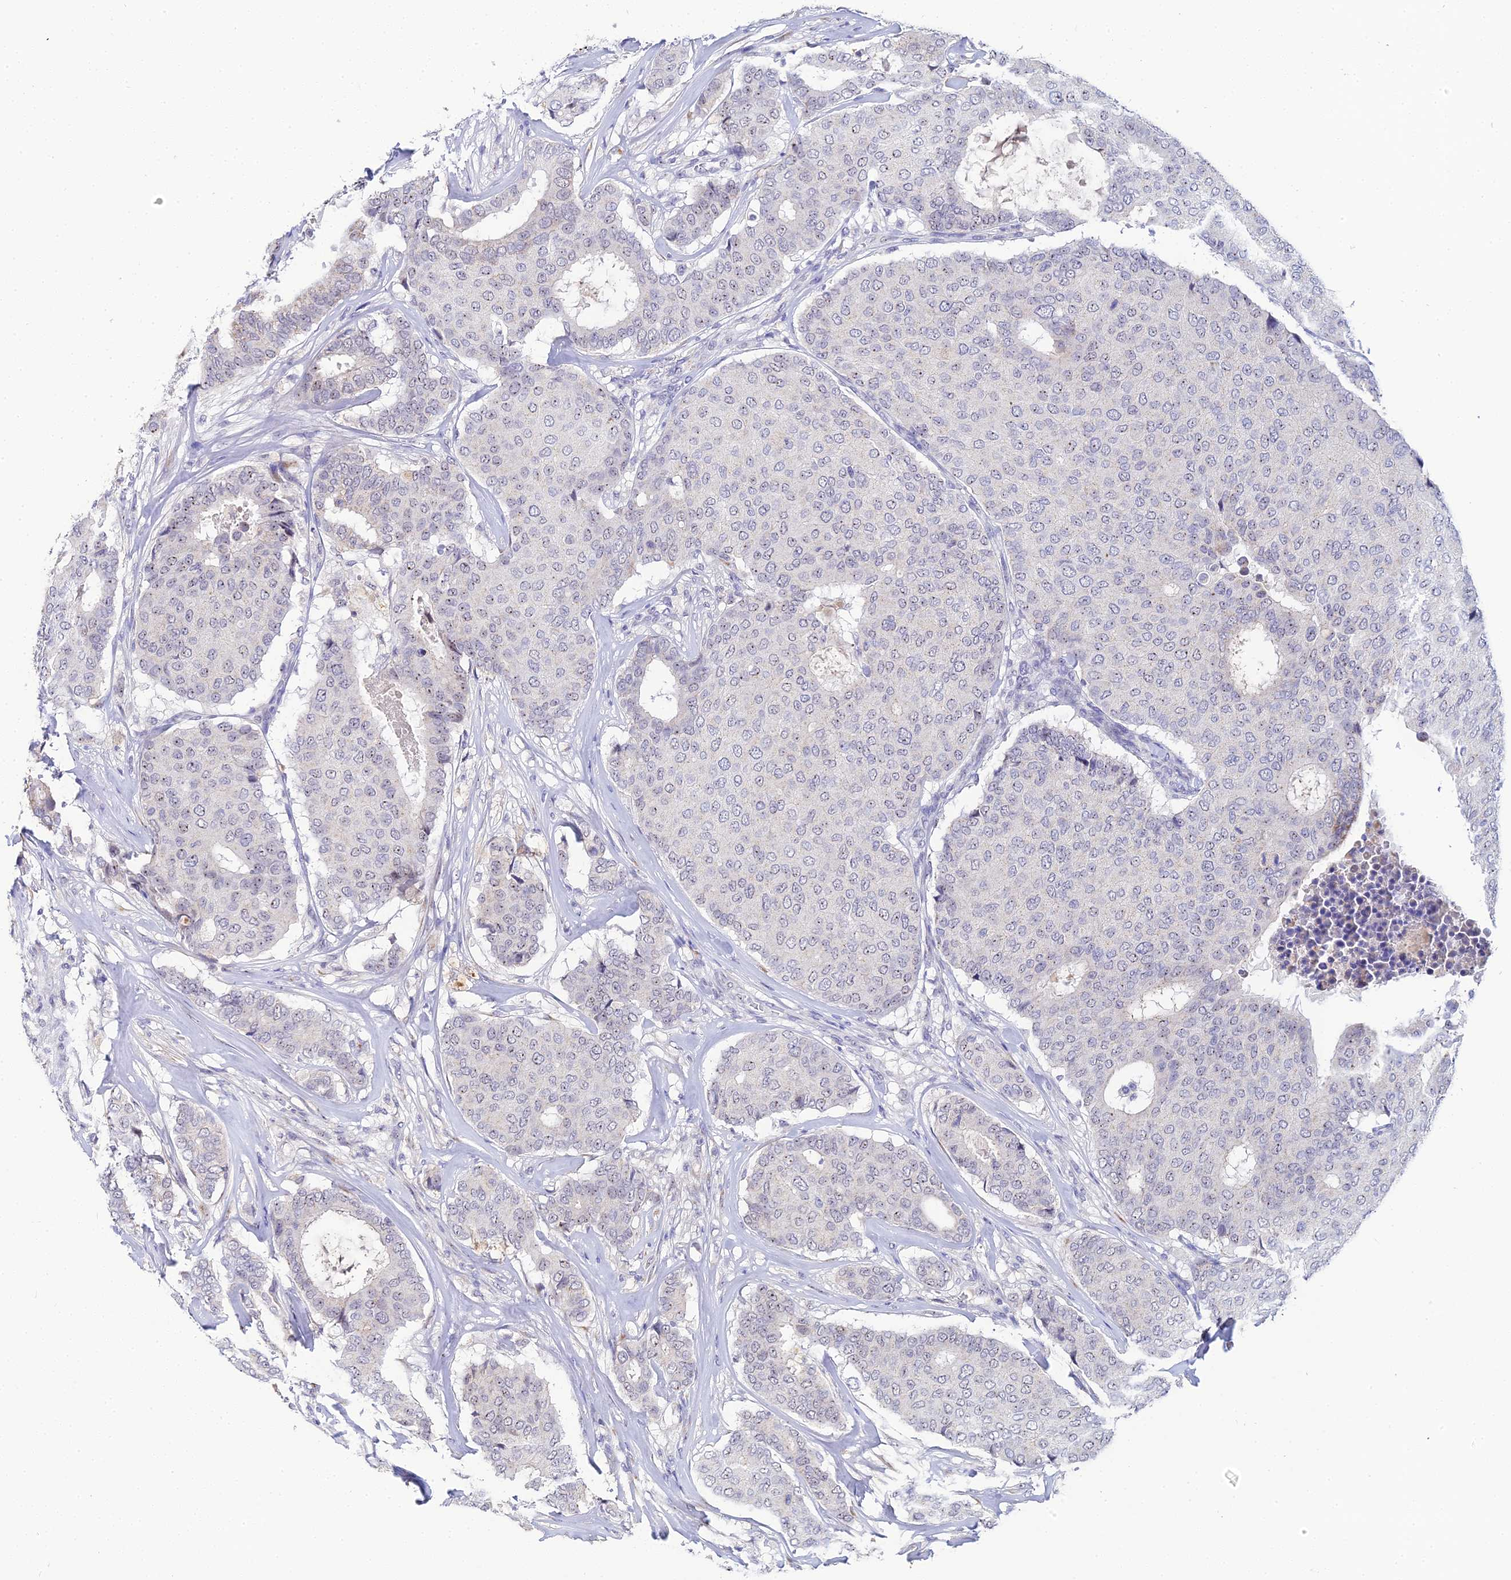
{"staining": {"intensity": "negative", "quantity": "none", "location": "none"}, "tissue": "breast cancer", "cell_type": "Tumor cells", "image_type": "cancer", "snomed": [{"axis": "morphology", "description": "Duct carcinoma"}, {"axis": "topography", "description": "Breast"}], "caption": "High magnification brightfield microscopy of infiltrating ductal carcinoma (breast) stained with DAB (3,3'-diaminobenzidine) (brown) and counterstained with hematoxylin (blue): tumor cells show no significant expression. (DAB (3,3'-diaminobenzidine) immunohistochemistry (IHC), high magnification).", "gene": "PLPP4", "patient": {"sex": "female", "age": 75}}